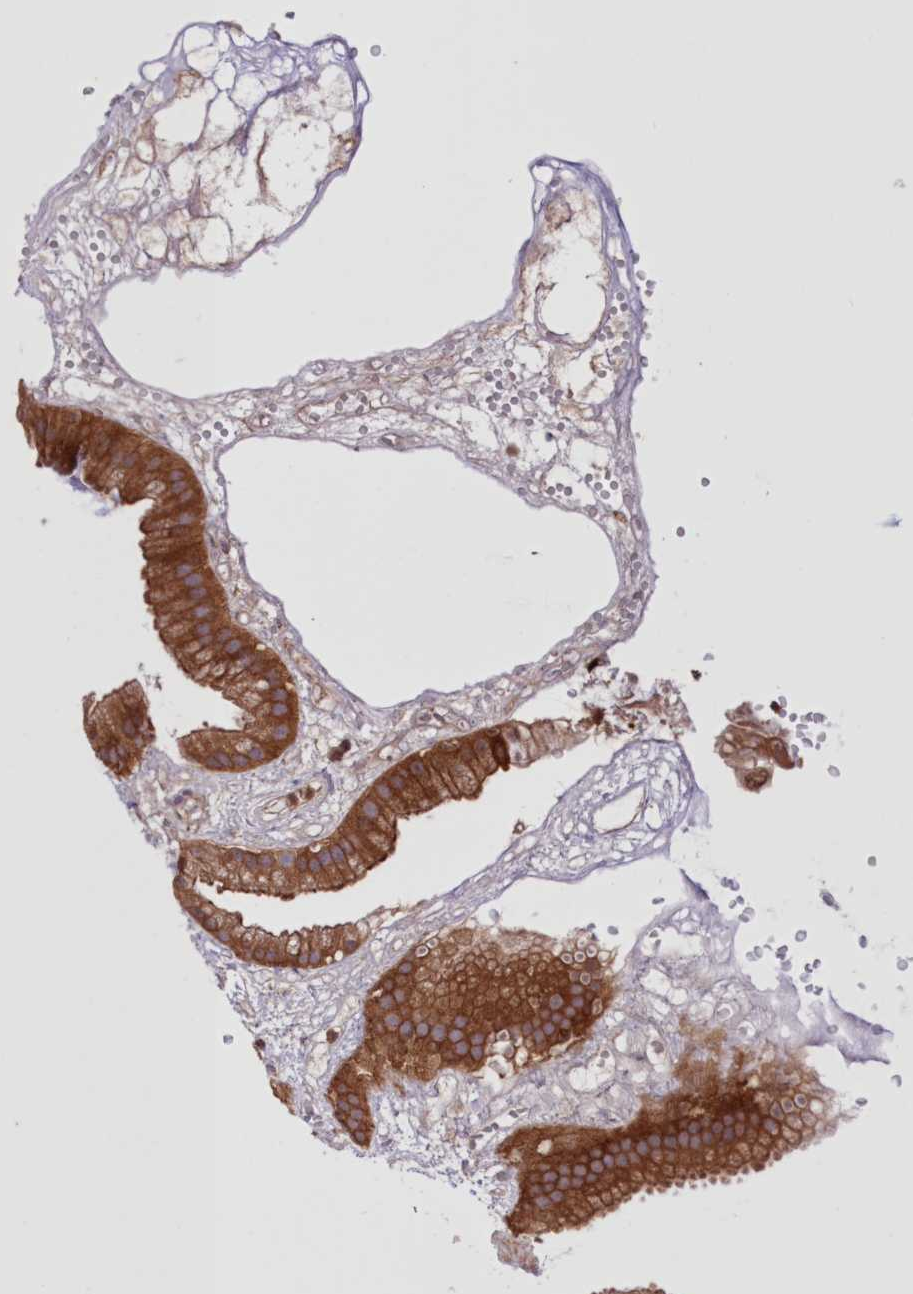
{"staining": {"intensity": "strong", "quantity": ">75%", "location": "cytoplasmic/membranous"}, "tissue": "gallbladder", "cell_type": "Glandular cells", "image_type": "normal", "snomed": [{"axis": "morphology", "description": "Normal tissue, NOS"}, {"axis": "topography", "description": "Gallbladder"}], "caption": "Glandular cells exhibit high levels of strong cytoplasmic/membranous positivity in approximately >75% of cells in unremarkable human gallbladder.", "gene": "FCHO2", "patient": {"sex": "female", "age": 64}}